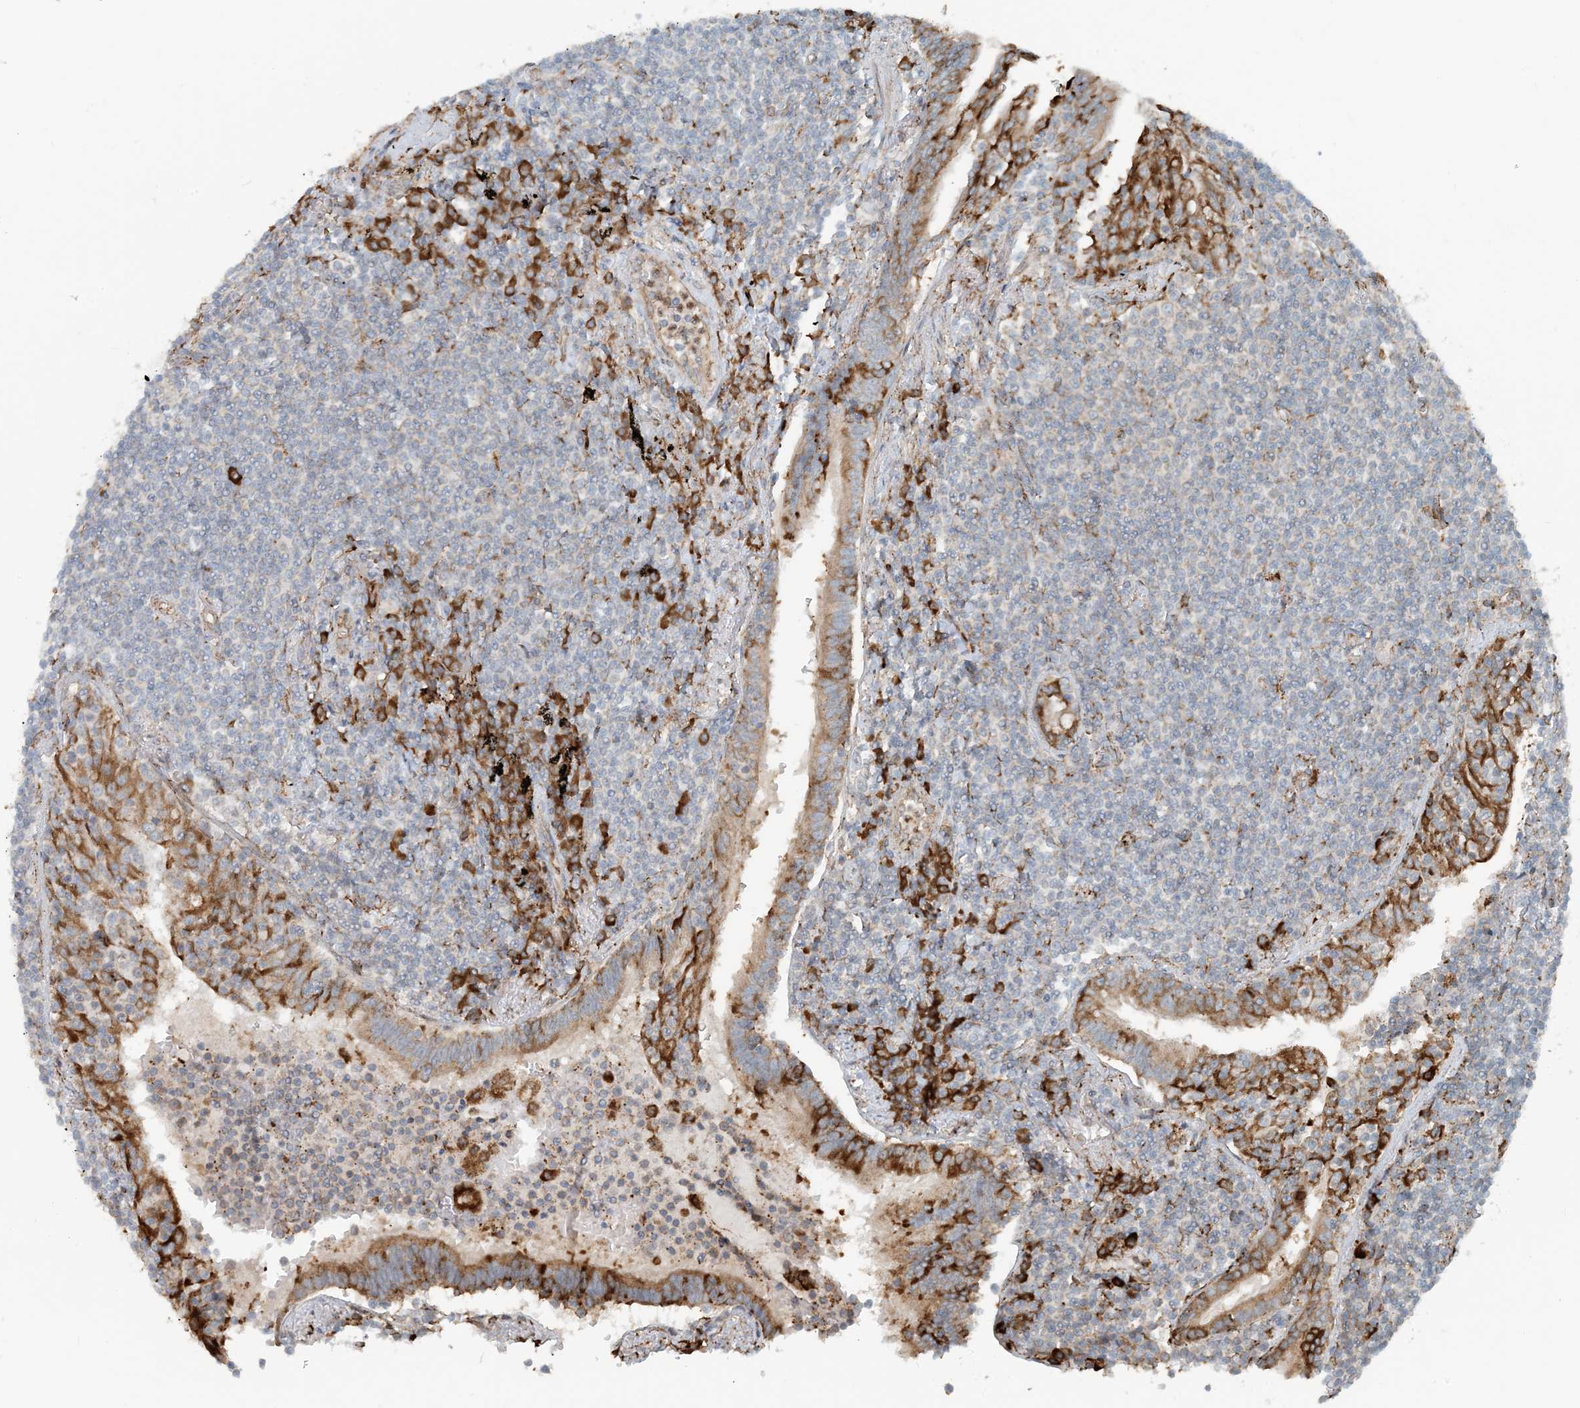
{"staining": {"intensity": "negative", "quantity": "none", "location": "none"}, "tissue": "lymphoma", "cell_type": "Tumor cells", "image_type": "cancer", "snomed": [{"axis": "morphology", "description": "Malignant lymphoma, non-Hodgkin's type, Low grade"}, {"axis": "topography", "description": "Lung"}], "caption": "An immunohistochemistry micrograph of malignant lymphoma, non-Hodgkin's type (low-grade) is shown. There is no staining in tumor cells of malignant lymphoma, non-Hodgkin's type (low-grade).", "gene": "CERKL", "patient": {"sex": "female", "age": 71}}